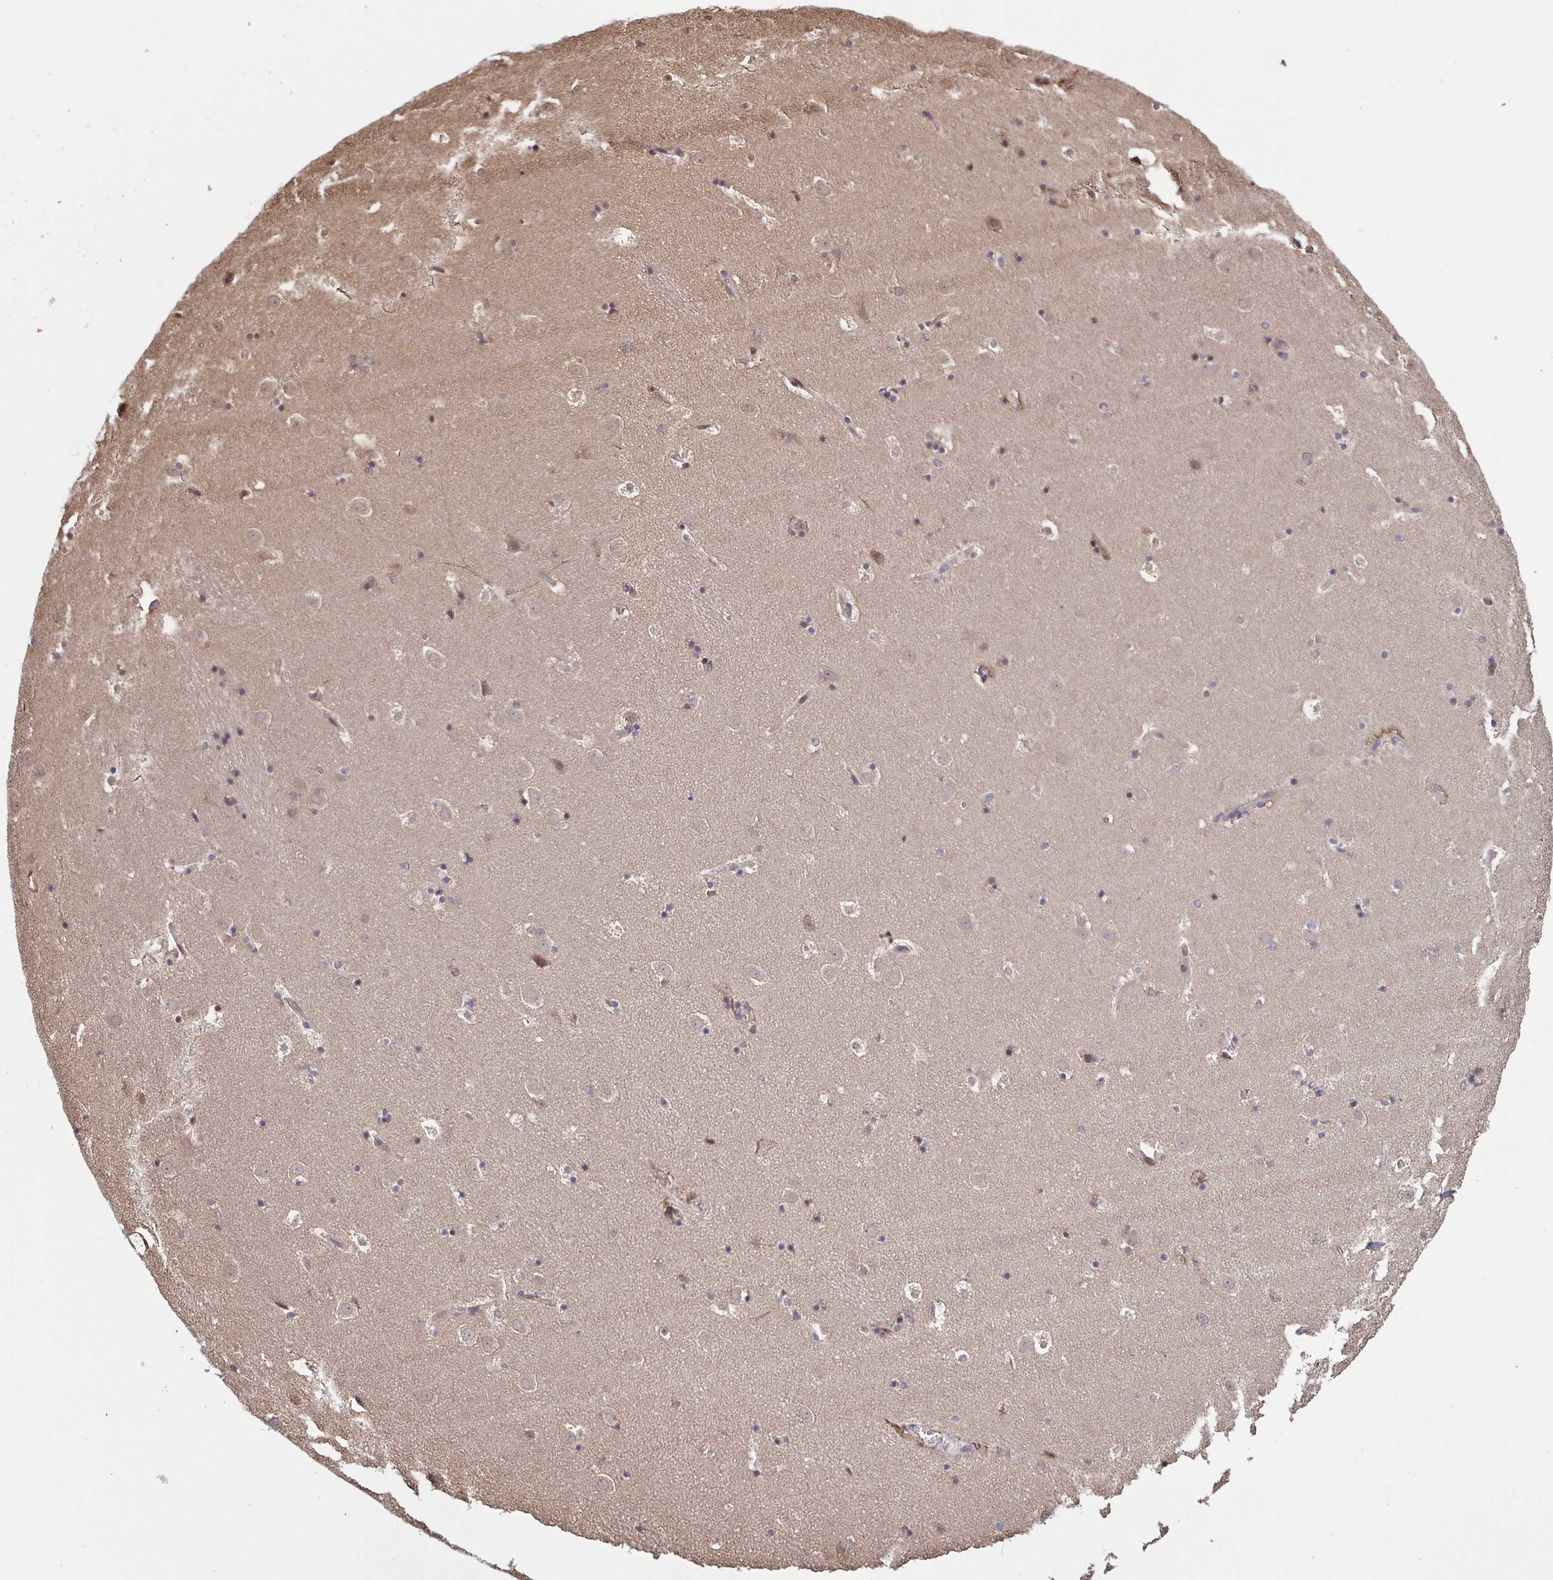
{"staining": {"intensity": "negative", "quantity": "none", "location": "none"}, "tissue": "caudate", "cell_type": "Glial cells", "image_type": "normal", "snomed": [{"axis": "morphology", "description": "Normal tissue, NOS"}, {"axis": "topography", "description": "Lateral ventricle wall"}], "caption": "This micrograph is of benign caudate stained with IHC to label a protein in brown with the nuclei are counter-stained blue. There is no expression in glial cells.", "gene": "SEC63", "patient": {"sex": "male", "age": 37}}